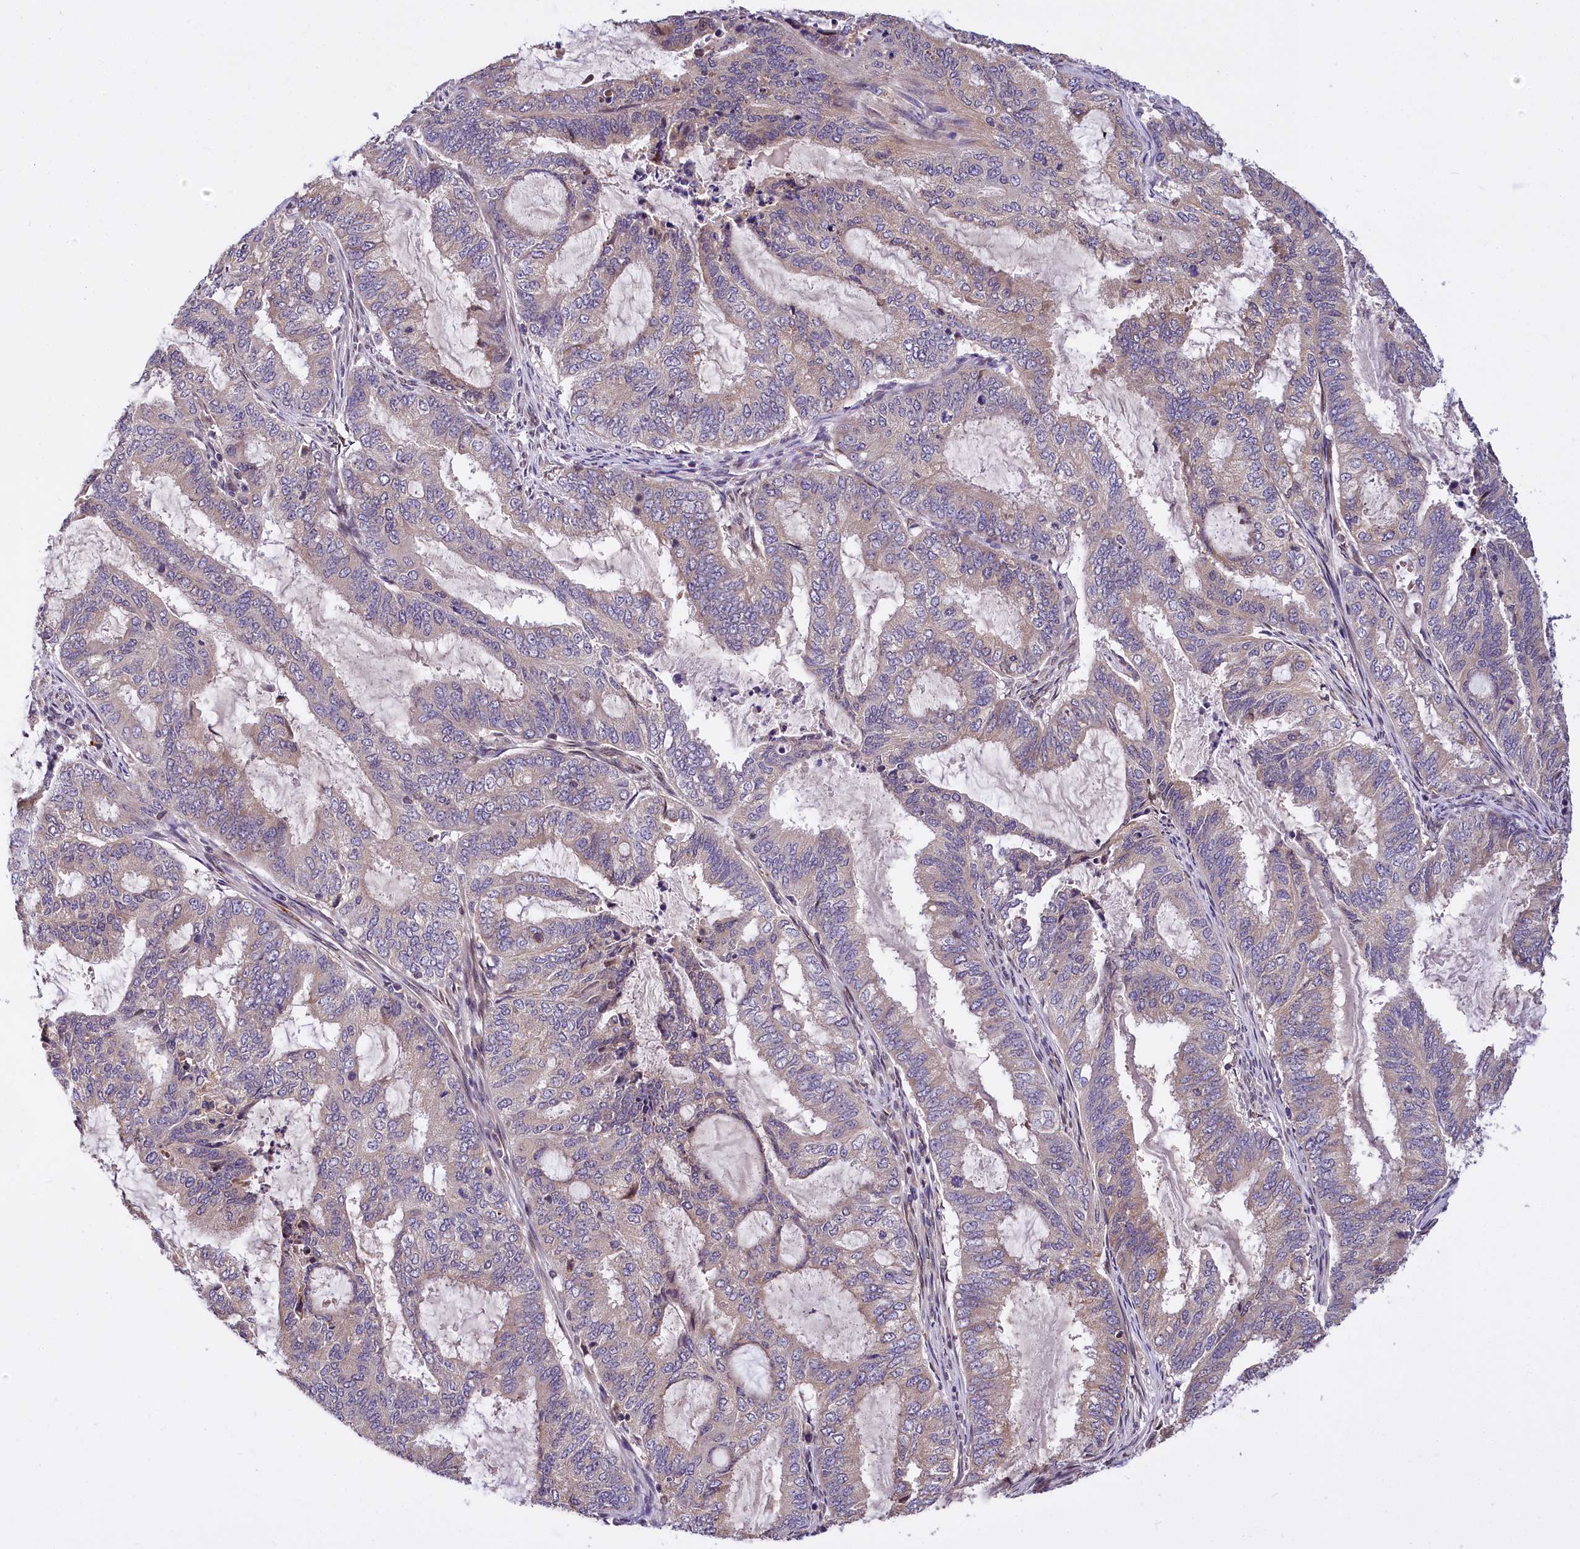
{"staining": {"intensity": "weak", "quantity": "25%-75%", "location": "cytoplasmic/membranous"}, "tissue": "endometrial cancer", "cell_type": "Tumor cells", "image_type": "cancer", "snomed": [{"axis": "morphology", "description": "Adenocarcinoma, NOS"}, {"axis": "topography", "description": "Endometrium"}], "caption": "Approximately 25%-75% of tumor cells in human endometrial cancer reveal weak cytoplasmic/membranous protein staining as visualized by brown immunohistochemical staining.", "gene": "SUPV3L1", "patient": {"sex": "female", "age": 51}}